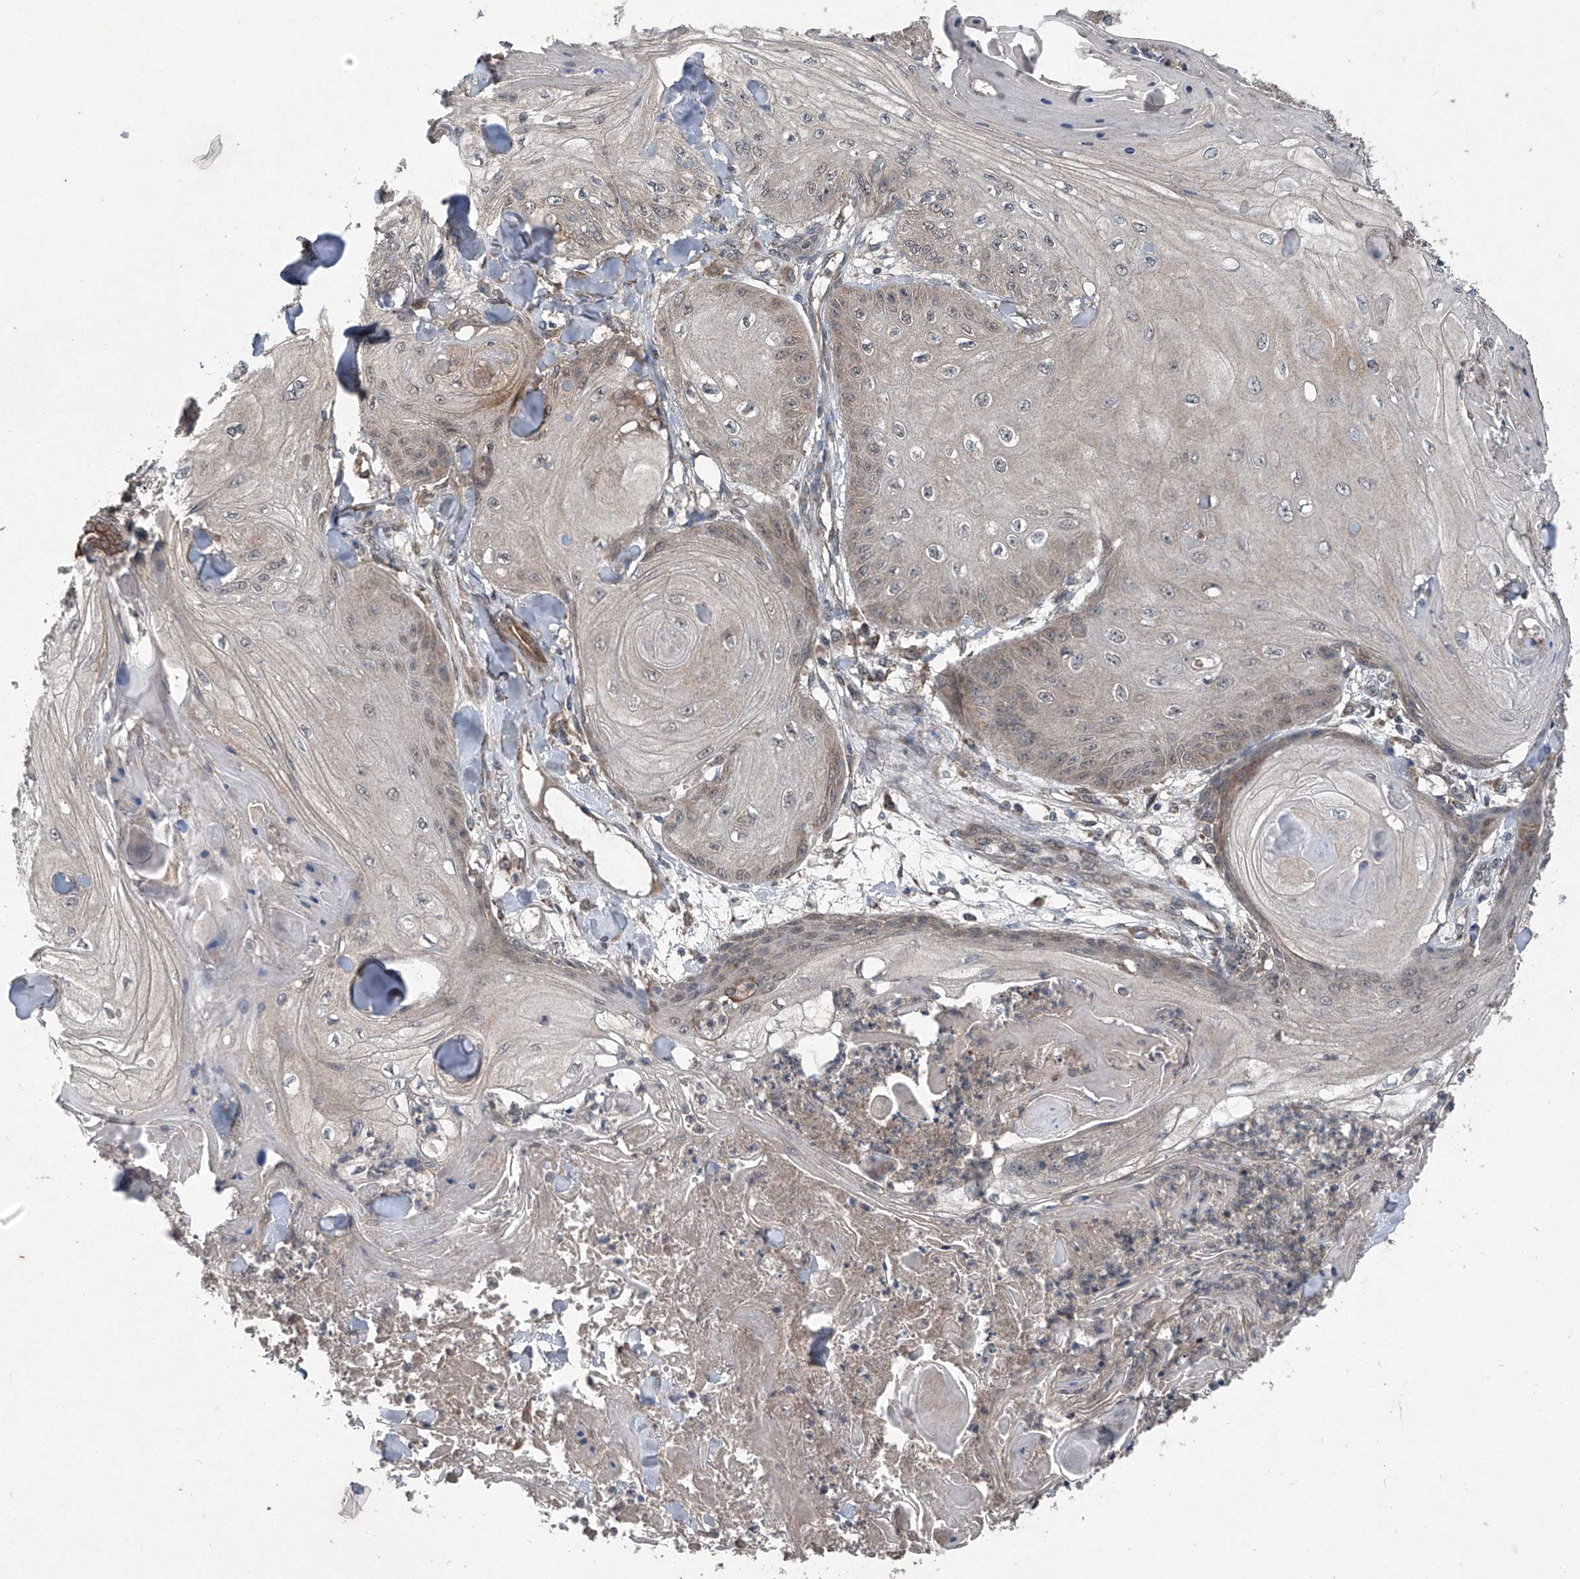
{"staining": {"intensity": "weak", "quantity": "<25%", "location": "cytoplasmic/membranous"}, "tissue": "skin cancer", "cell_type": "Tumor cells", "image_type": "cancer", "snomed": [{"axis": "morphology", "description": "Squamous cell carcinoma, NOS"}, {"axis": "topography", "description": "Skin"}], "caption": "The photomicrograph shows no staining of tumor cells in skin cancer.", "gene": "SUMF2", "patient": {"sex": "male", "age": 74}}